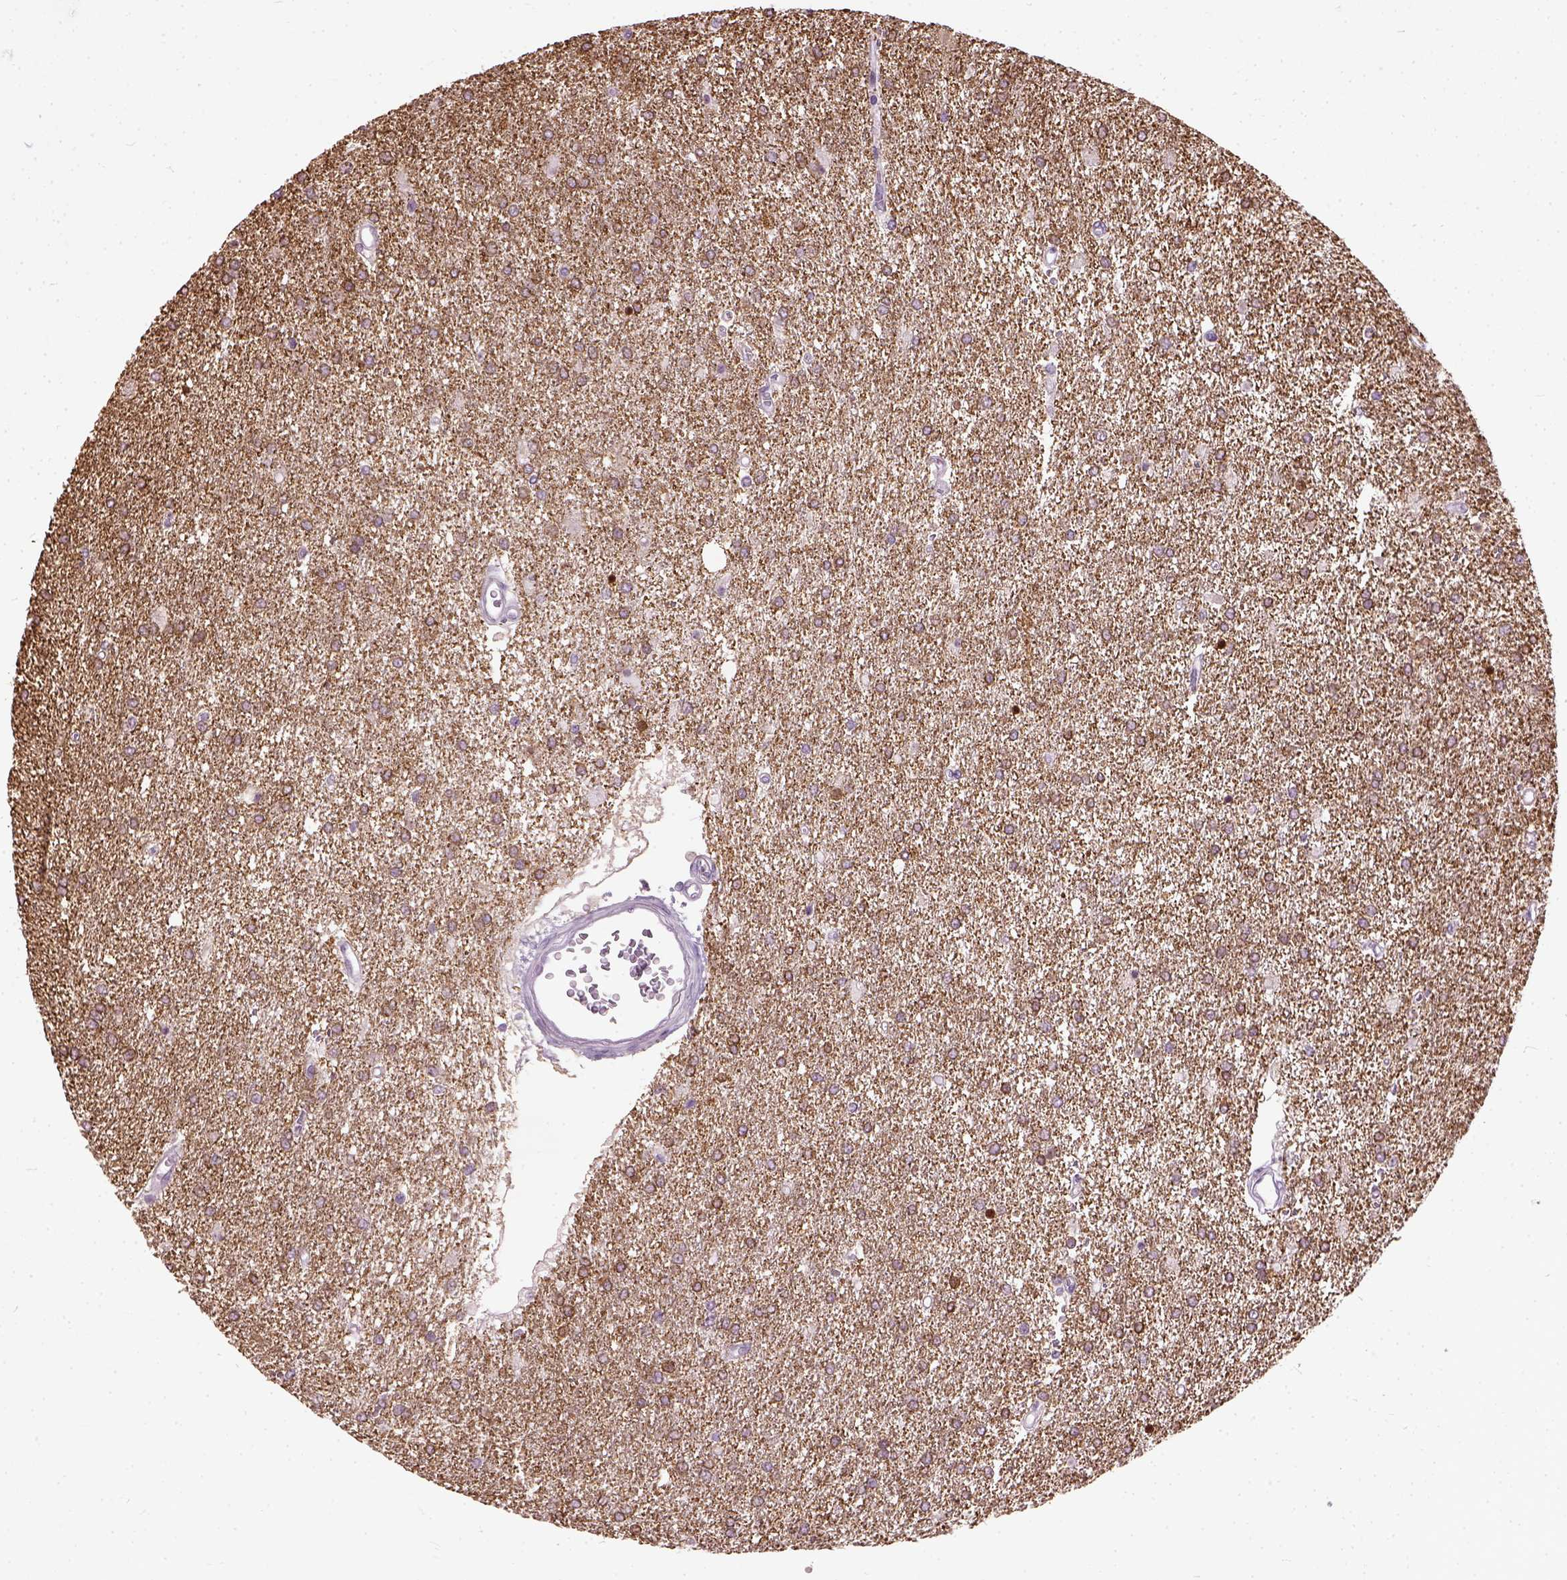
{"staining": {"intensity": "moderate", "quantity": "25%-75%", "location": "cytoplasmic/membranous"}, "tissue": "glioma", "cell_type": "Tumor cells", "image_type": "cancer", "snomed": [{"axis": "morphology", "description": "Glioma, malignant, High grade"}, {"axis": "topography", "description": "Brain"}], "caption": "An image showing moderate cytoplasmic/membranous positivity in about 25%-75% of tumor cells in high-grade glioma (malignant), as visualized by brown immunohistochemical staining.", "gene": "MAPT", "patient": {"sex": "female", "age": 61}}